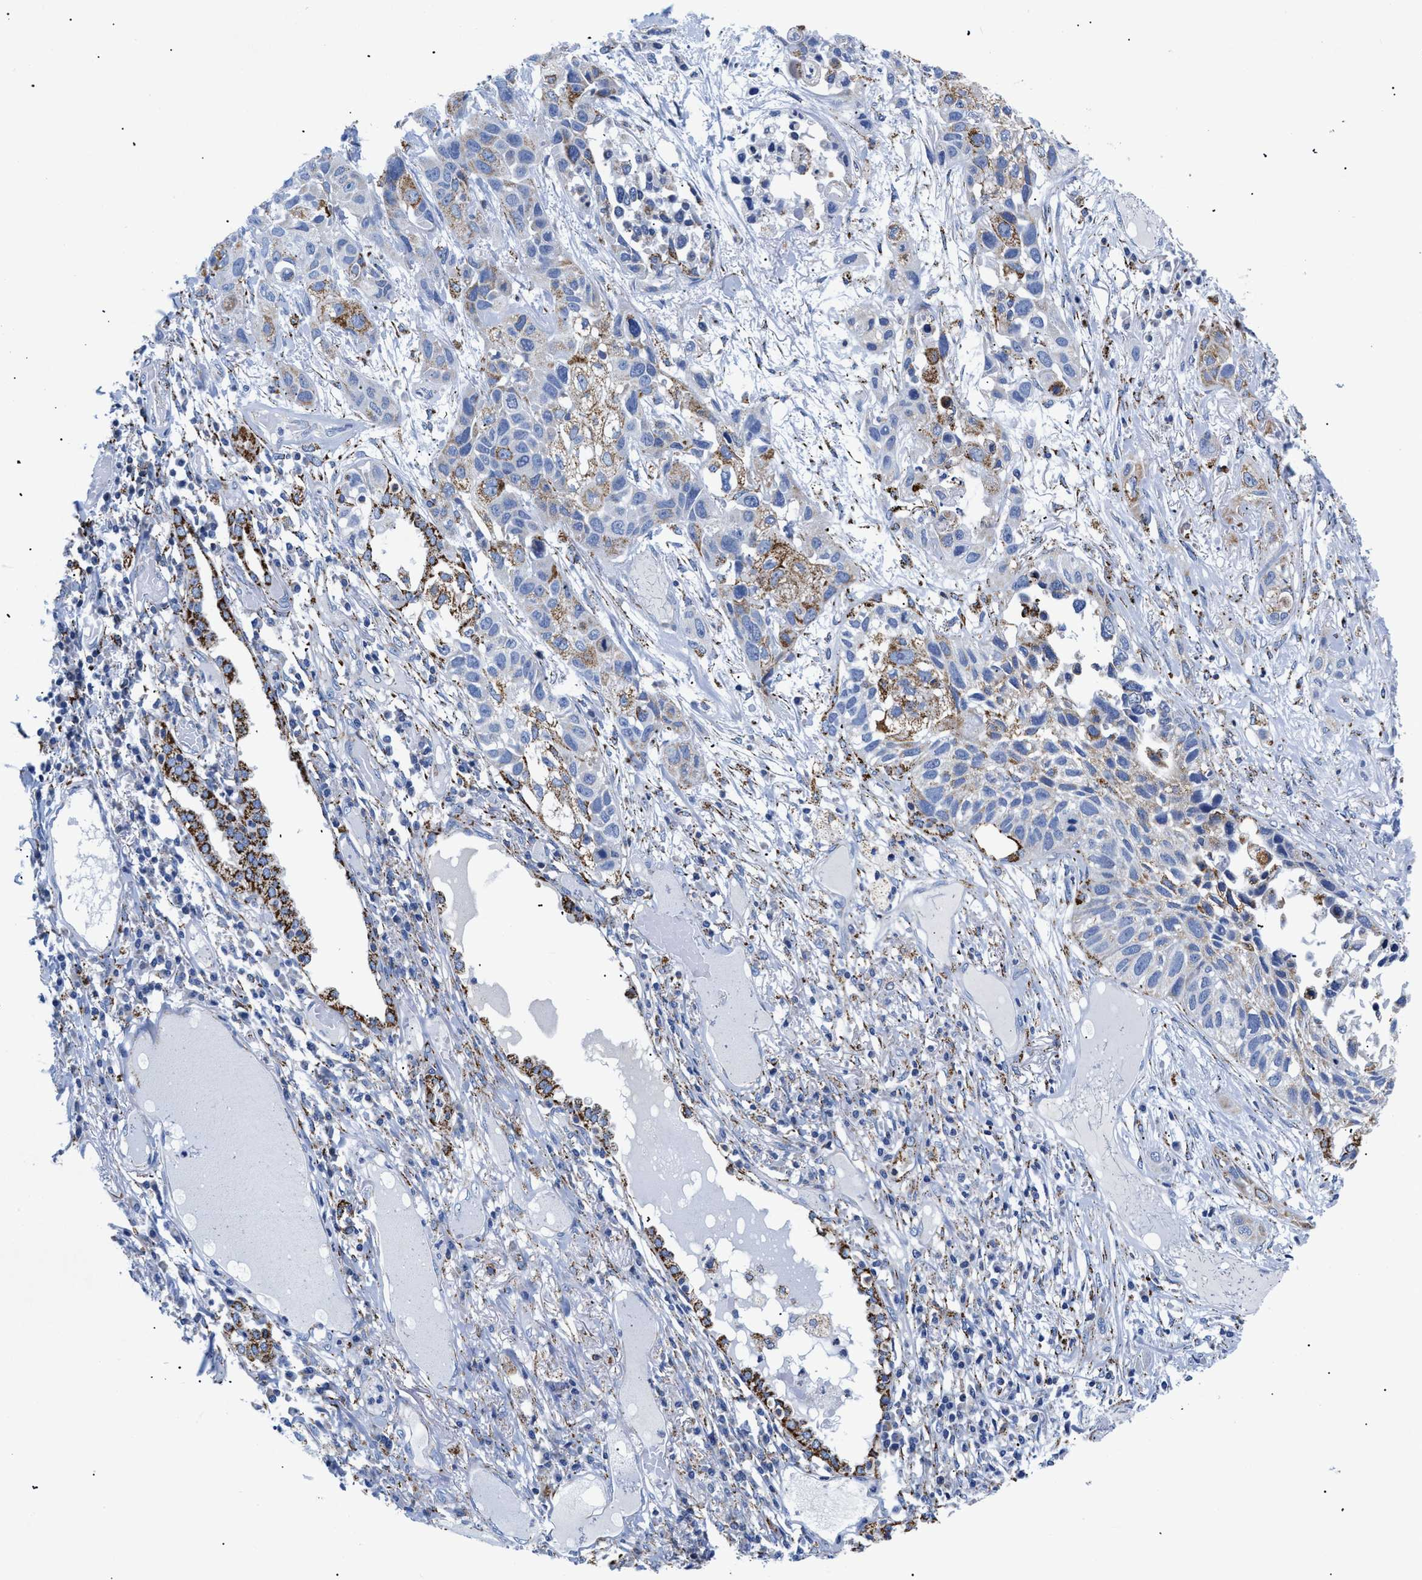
{"staining": {"intensity": "negative", "quantity": "none", "location": "none"}, "tissue": "lung cancer", "cell_type": "Tumor cells", "image_type": "cancer", "snomed": [{"axis": "morphology", "description": "Squamous cell carcinoma, NOS"}, {"axis": "topography", "description": "Lung"}], "caption": "An image of lung squamous cell carcinoma stained for a protein demonstrates no brown staining in tumor cells.", "gene": "GPR149", "patient": {"sex": "male", "age": 71}}